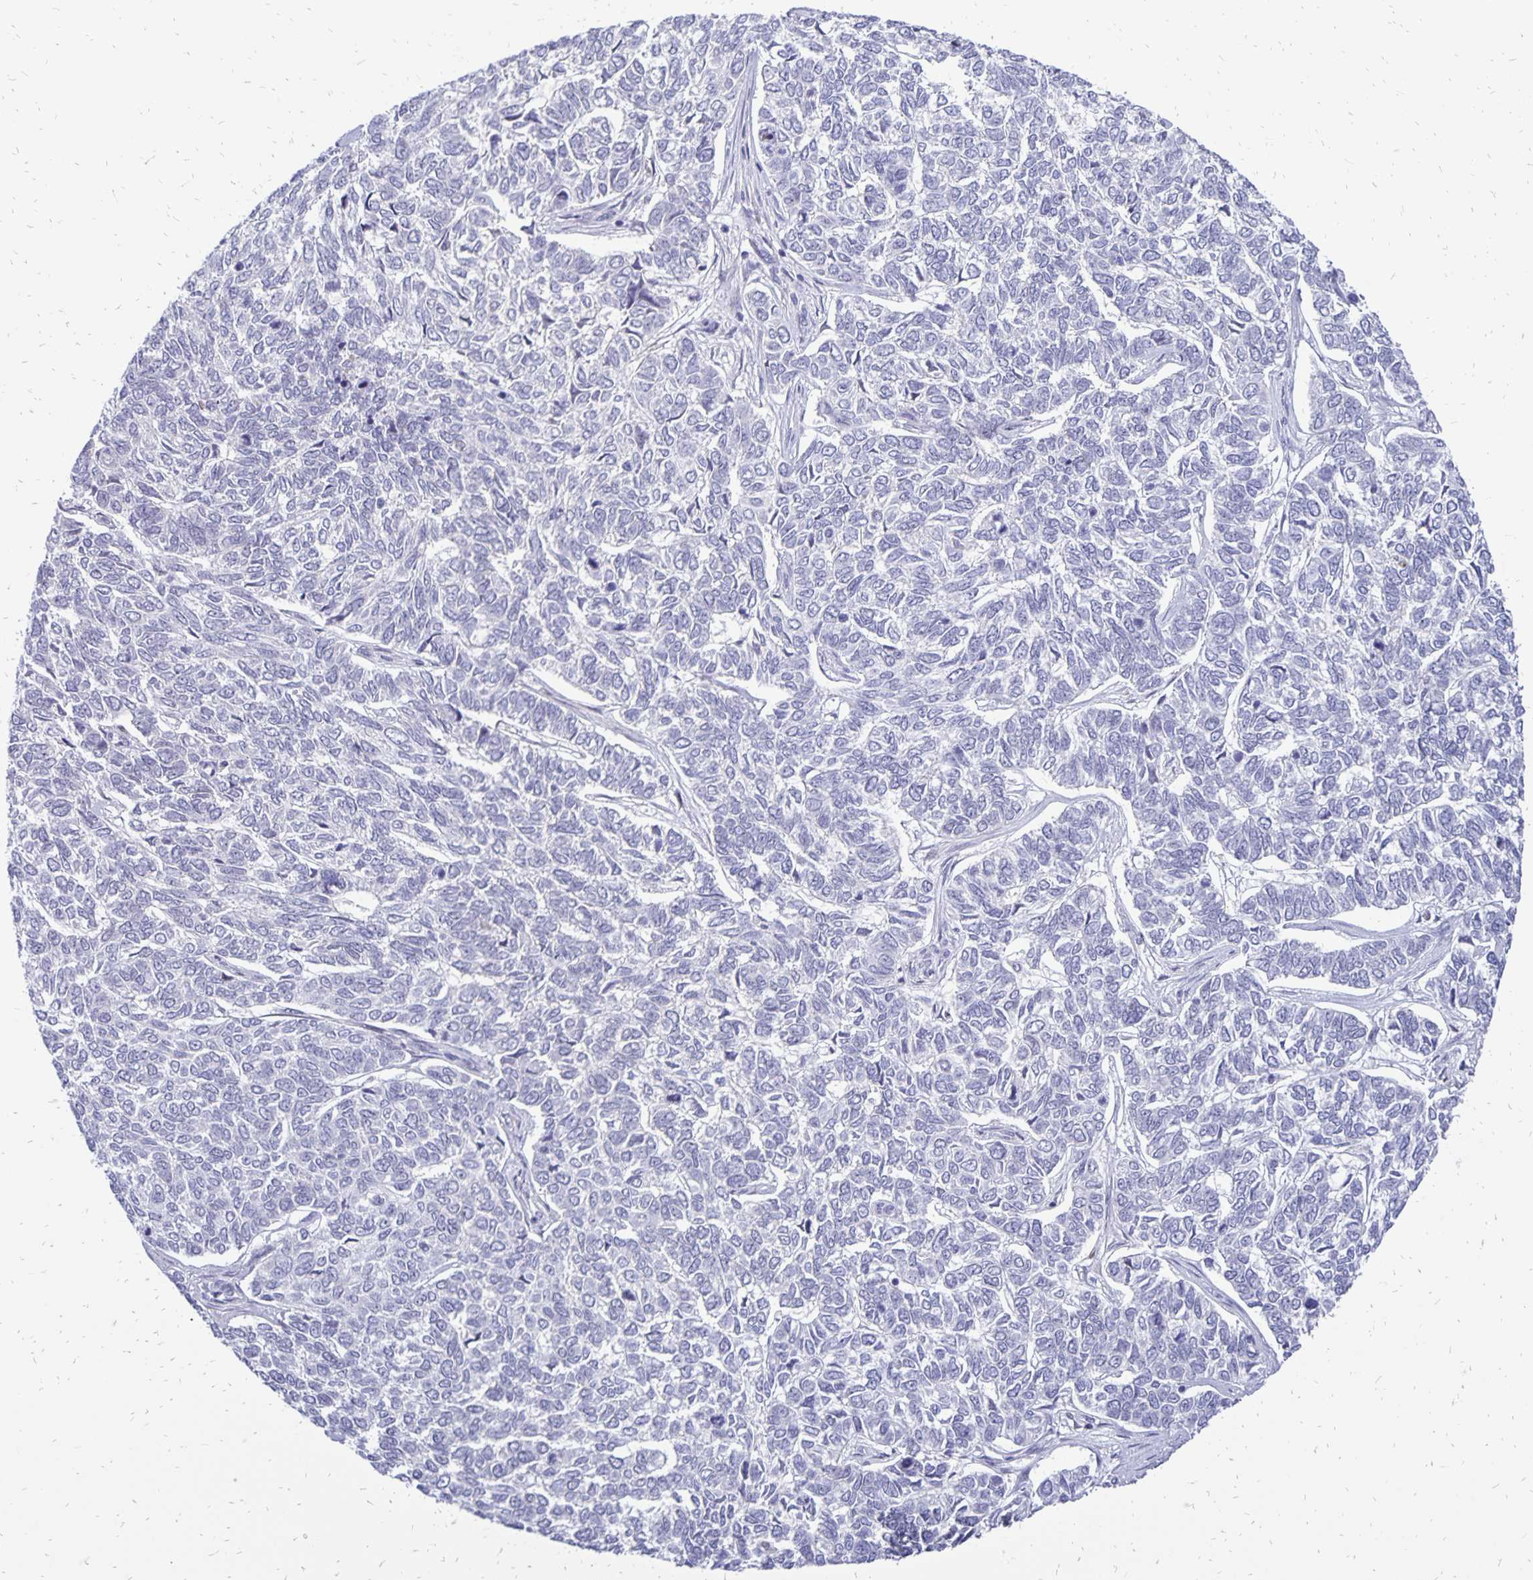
{"staining": {"intensity": "negative", "quantity": "none", "location": "none"}, "tissue": "skin cancer", "cell_type": "Tumor cells", "image_type": "cancer", "snomed": [{"axis": "morphology", "description": "Basal cell carcinoma"}, {"axis": "topography", "description": "Skin"}], "caption": "Micrograph shows no protein staining in tumor cells of skin cancer (basal cell carcinoma) tissue. (Immunohistochemistry, brightfield microscopy, high magnification).", "gene": "DCK", "patient": {"sex": "female", "age": 65}}